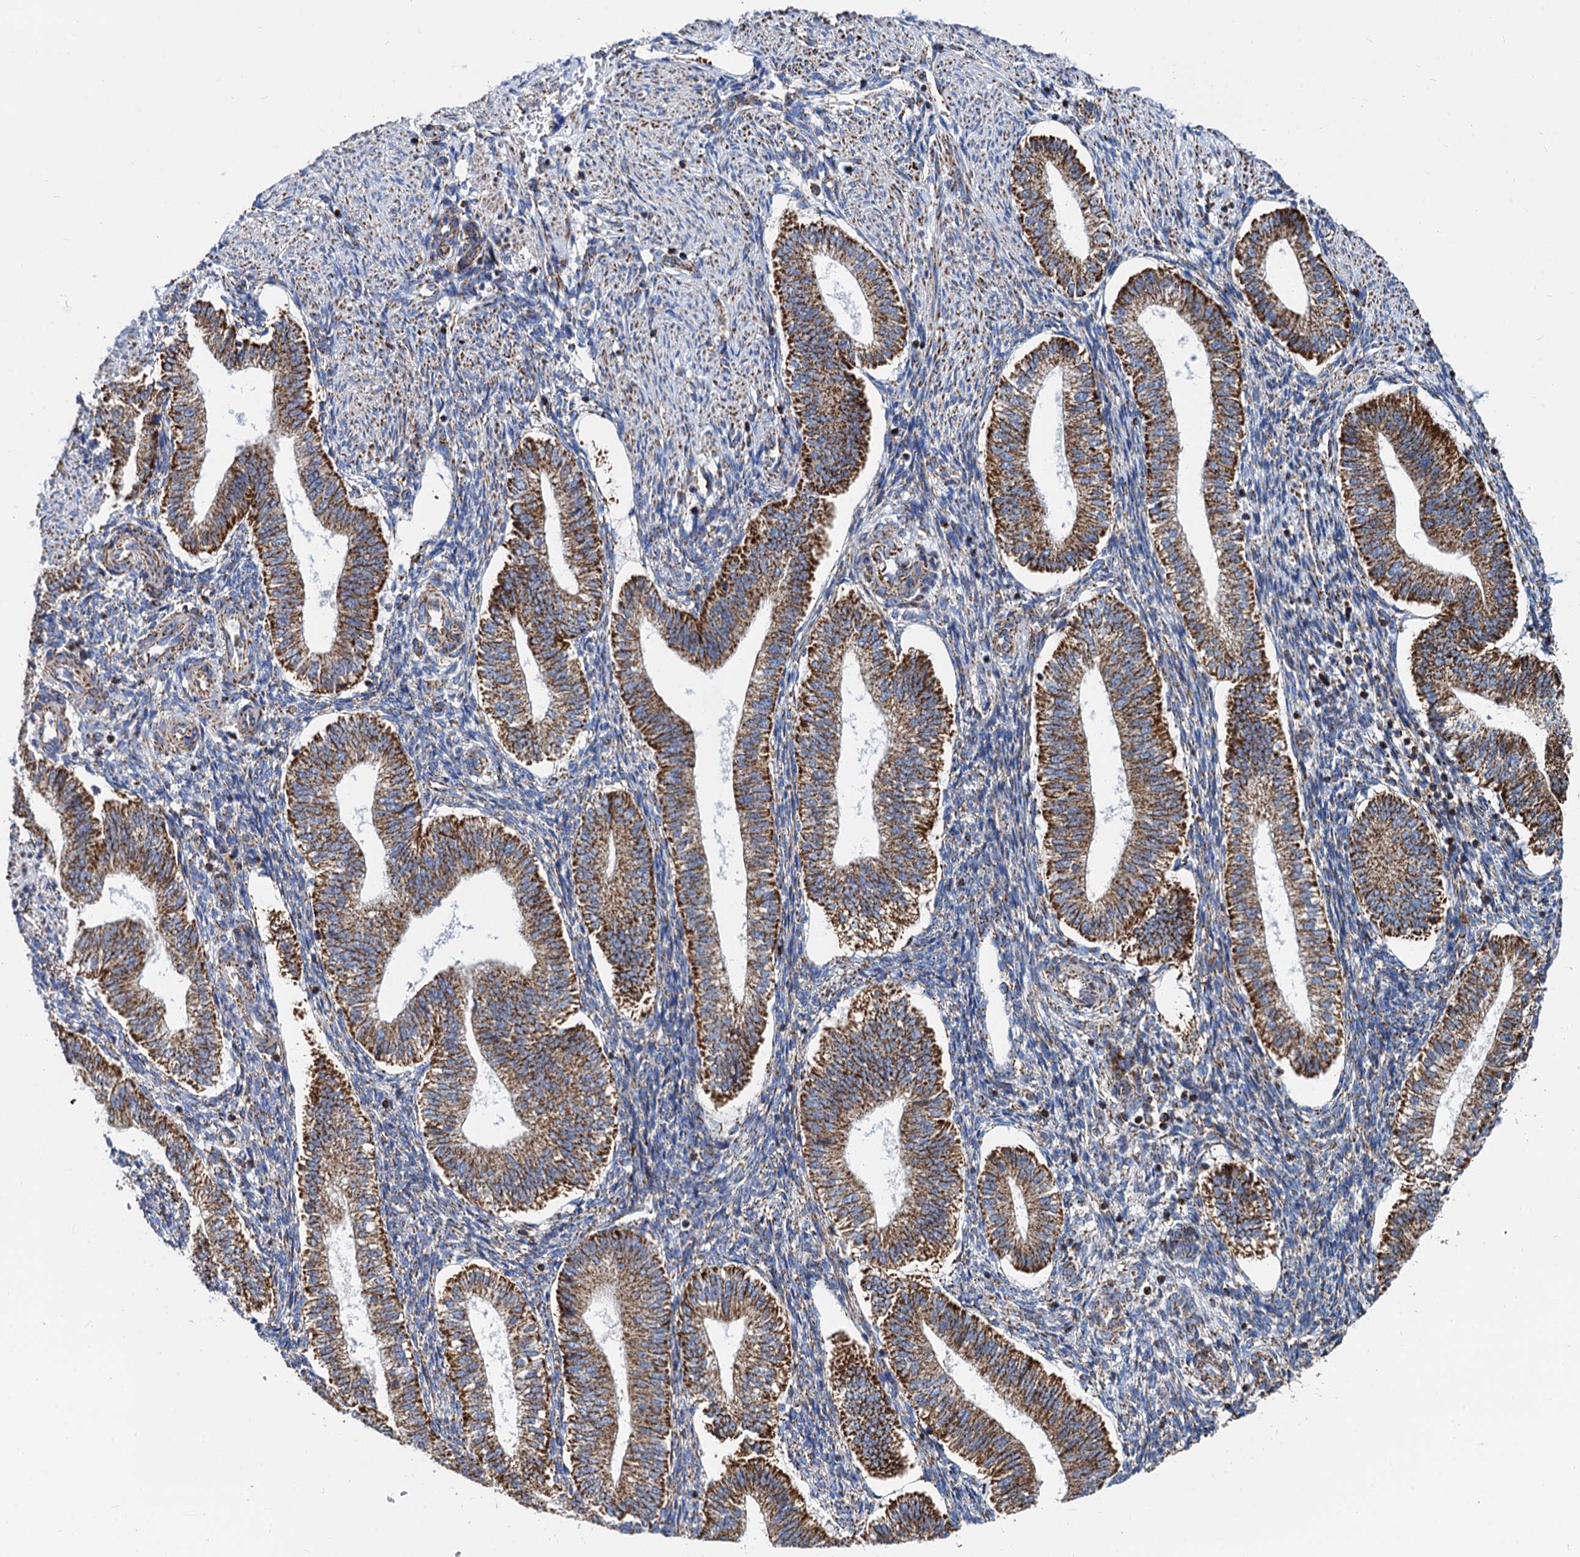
{"staining": {"intensity": "moderate", "quantity": "25%-75%", "location": "cytoplasmic/membranous"}, "tissue": "endometrium", "cell_type": "Cells in endometrial stroma", "image_type": "normal", "snomed": [{"axis": "morphology", "description": "Normal tissue, NOS"}, {"axis": "topography", "description": "Endometrium"}], "caption": "This photomicrograph exhibits IHC staining of unremarkable human endometrium, with medium moderate cytoplasmic/membranous staining in about 25%-75% of cells in endometrial stroma.", "gene": "TIMM10", "patient": {"sex": "female", "age": 25}}